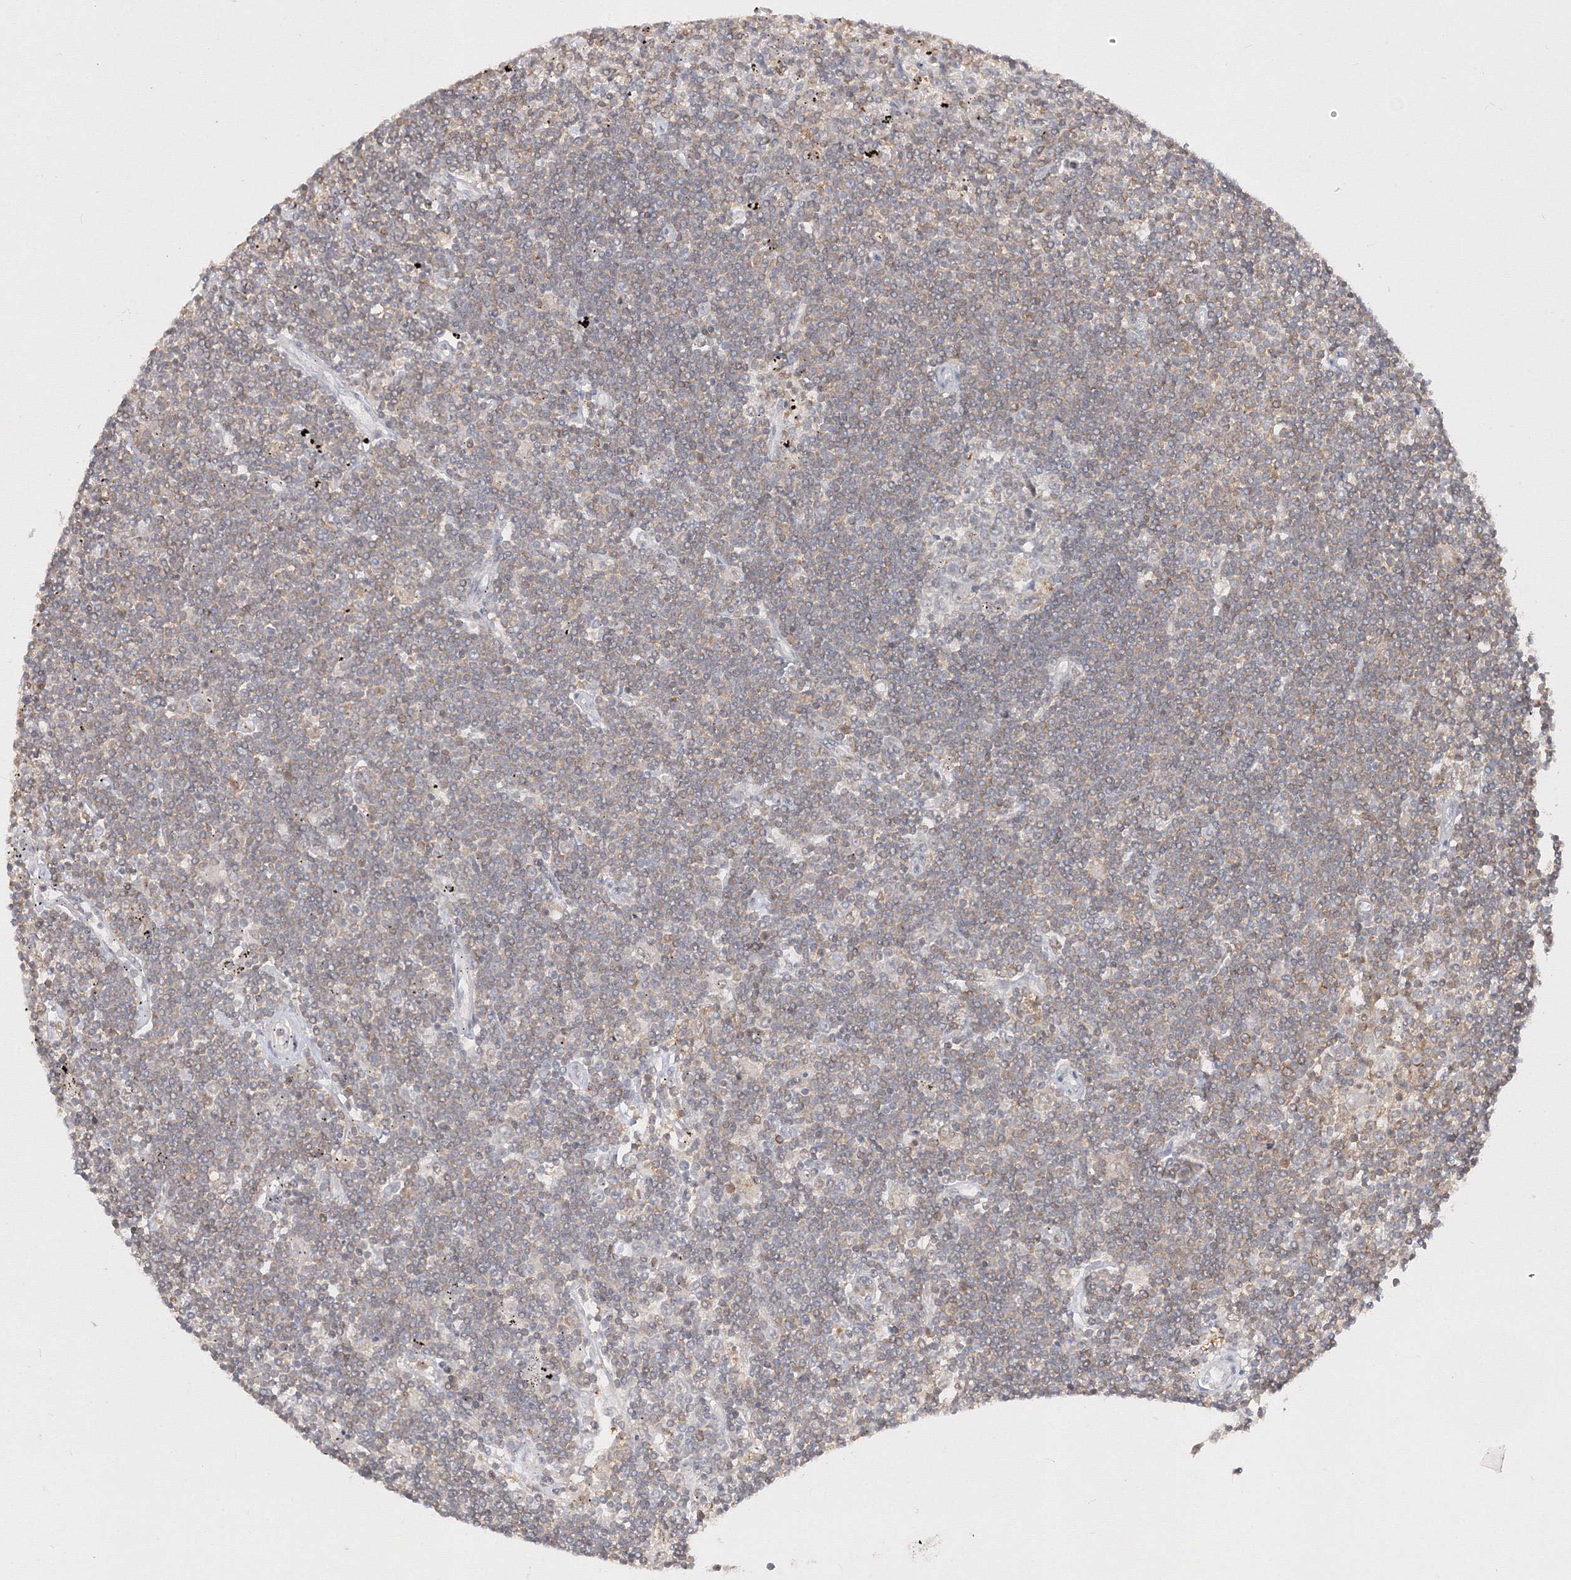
{"staining": {"intensity": "negative", "quantity": "none", "location": "none"}, "tissue": "lymphoma", "cell_type": "Tumor cells", "image_type": "cancer", "snomed": [{"axis": "morphology", "description": "Malignant lymphoma, non-Hodgkin's type, Low grade"}, {"axis": "topography", "description": "Spleen"}], "caption": "The photomicrograph shows no significant positivity in tumor cells of lymphoma.", "gene": "TMEM50B", "patient": {"sex": "male", "age": 76}}